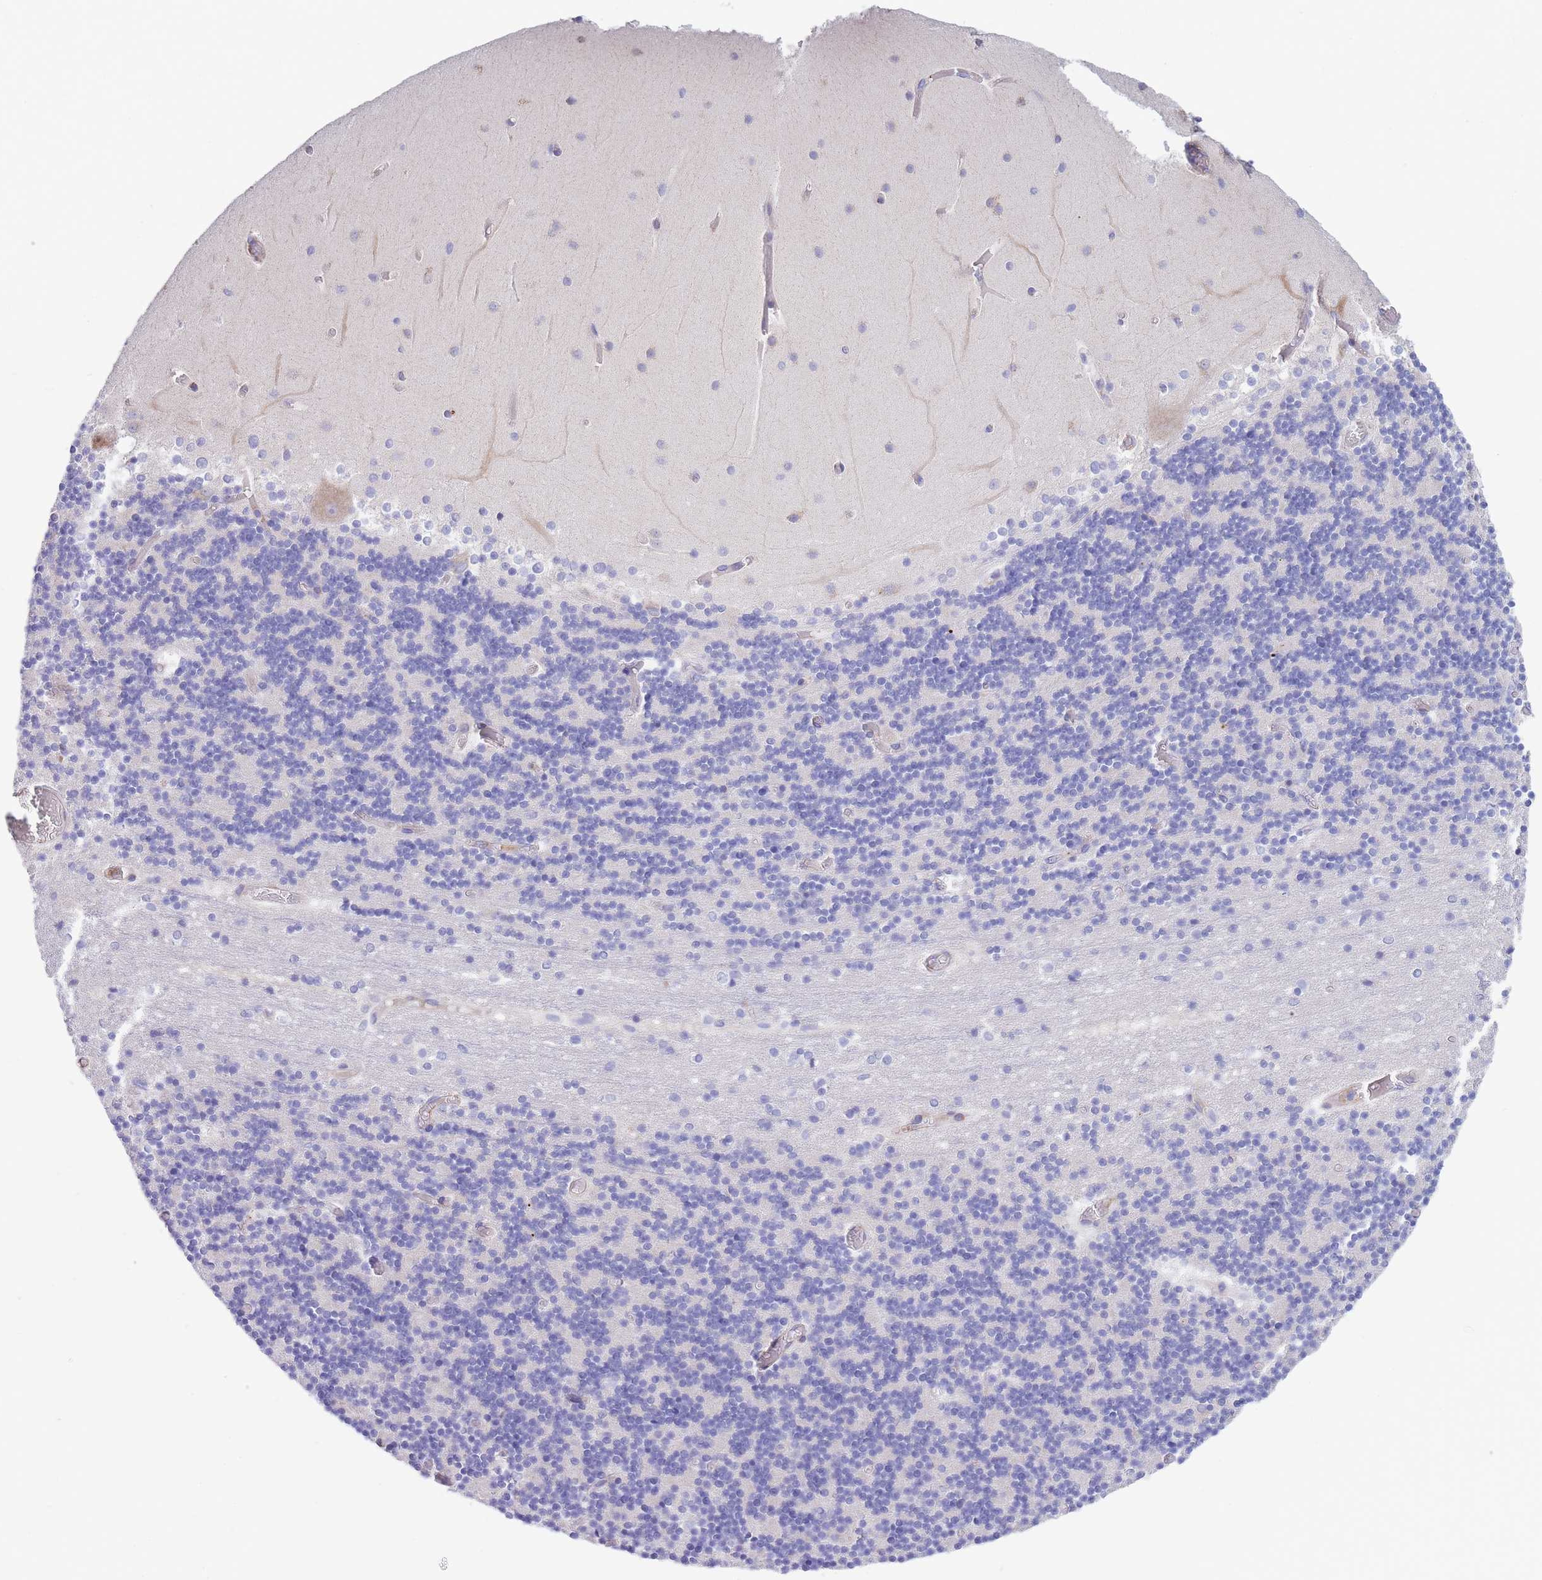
{"staining": {"intensity": "negative", "quantity": "none", "location": "none"}, "tissue": "cerebellum", "cell_type": "Cells in granular layer", "image_type": "normal", "snomed": [{"axis": "morphology", "description": "Normal tissue, NOS"}, {"axis": "topography", "description": "Cerebellum"}], "caption": "Immunohistochemistry (IHC) of normal human cerebellum demonstrates no staining in cells in granular layer.", "gene": "DET1", "patient": {"sex": "female", "age": 28}}